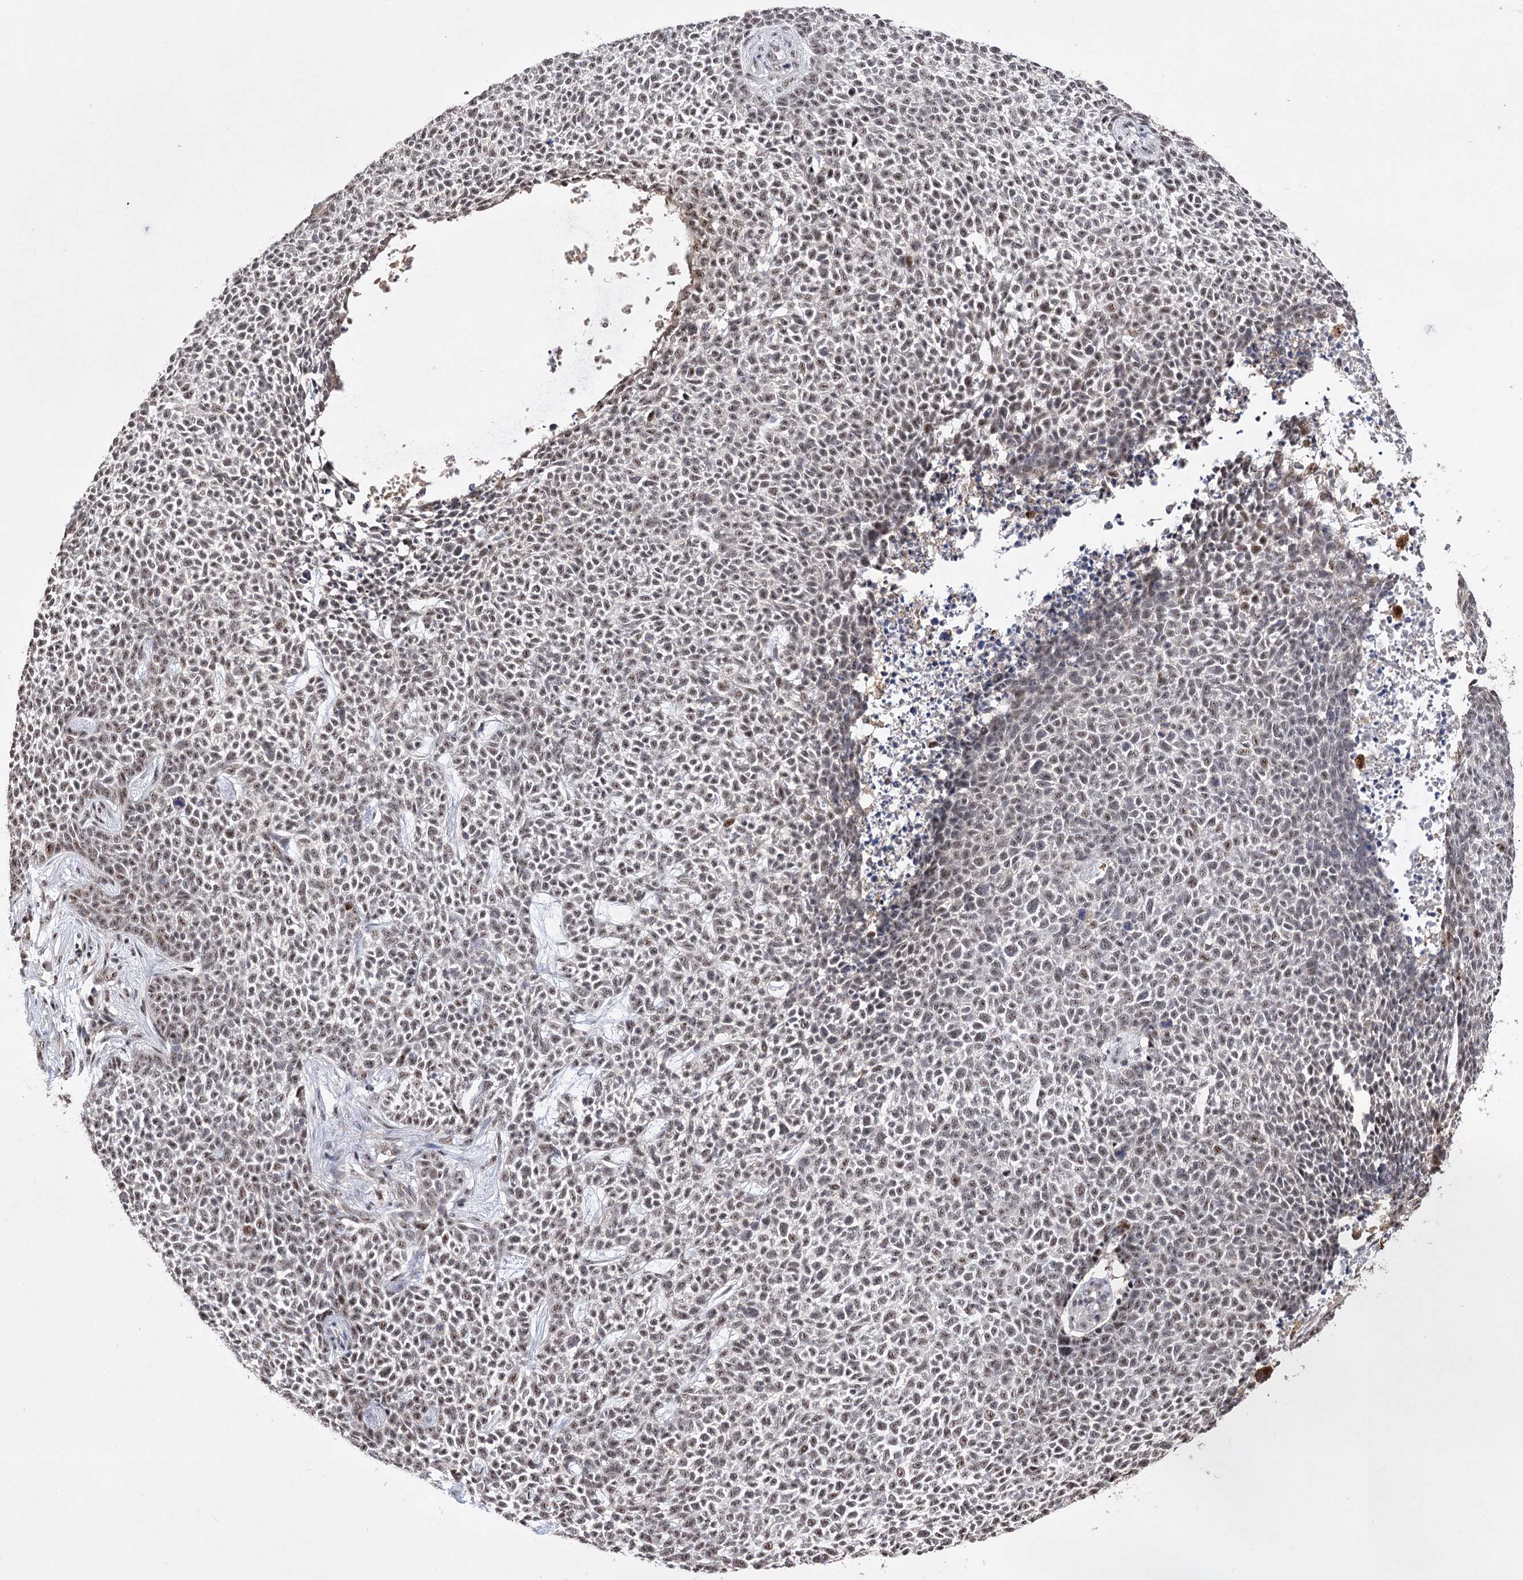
{"staining": {"intensity": "weak", "quantity": ">75%", "location": "nuclear"}, "tissue": "skin cancer", "cell_type": "Tumor cells", "image_type": "cancer", "snomed": [{"axis": "morphology", "description": "Basal cell carcinoma"}, {"axis": "topography", "description": "Skin"}], "caption": "Tumor cells demonstrate low levels of weak nuclear positivity in about >75% of cells in human basal cell carcinoma (skin).", "gene": "PYROXD1", "patient": {"sex": "female", "age": 84}}